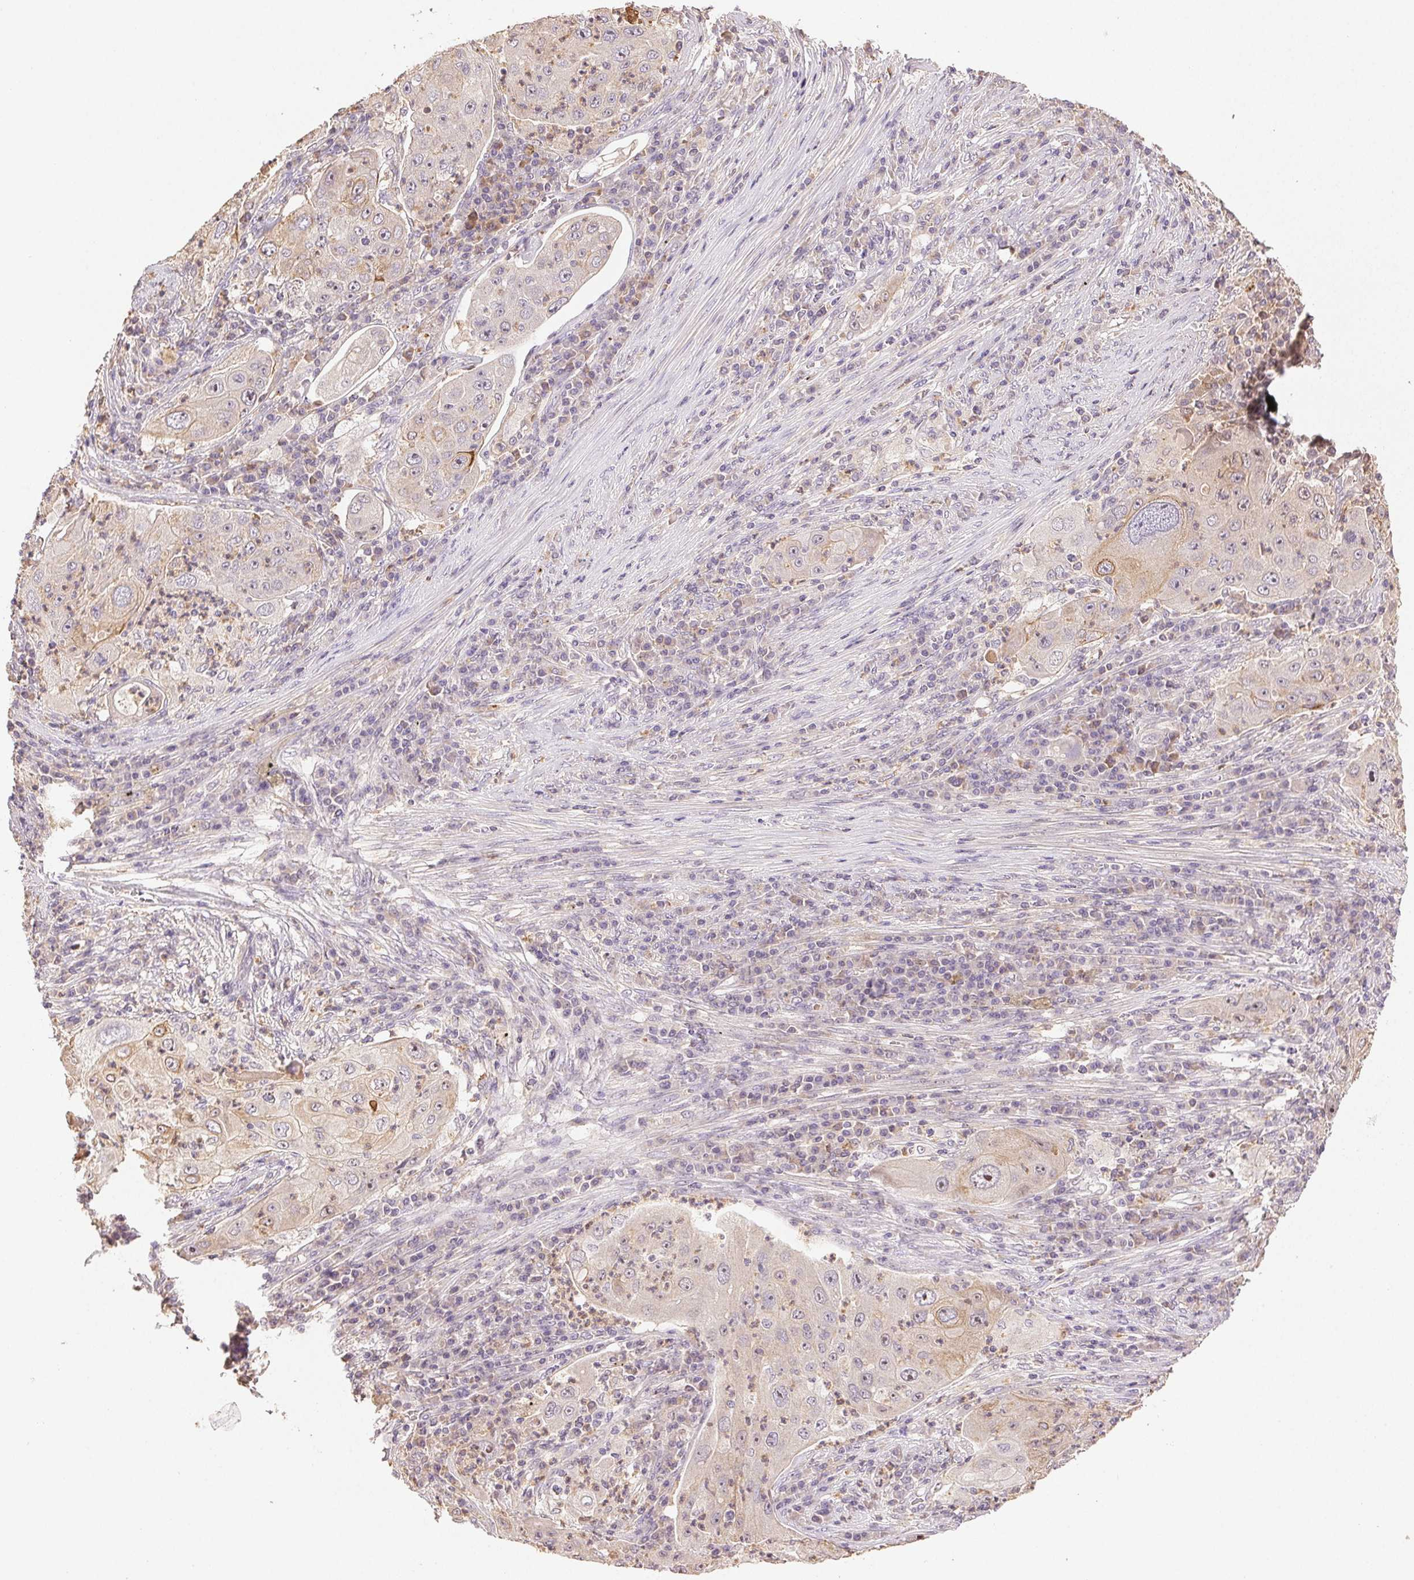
{"staining": {"intensity": "weak", "quantity": "<25%", "location": "cytoplasmic/membranous"}, "tissue": "lung cancer", "cell_type": "Tumor cells", "image_type": "cancer", "snomed": [{"axis": "morphology", "description": "Squamous cell carcinoma, NOS"}, {"axis": "topography", "description": "Lung"}], "caption": "This is an IHC photomicrograph of human squamous cell carcinoma (lung). There is no expression in tumor cells.", "gene": "TMEM253", "patient": {"sex": "female", "age": 59}}